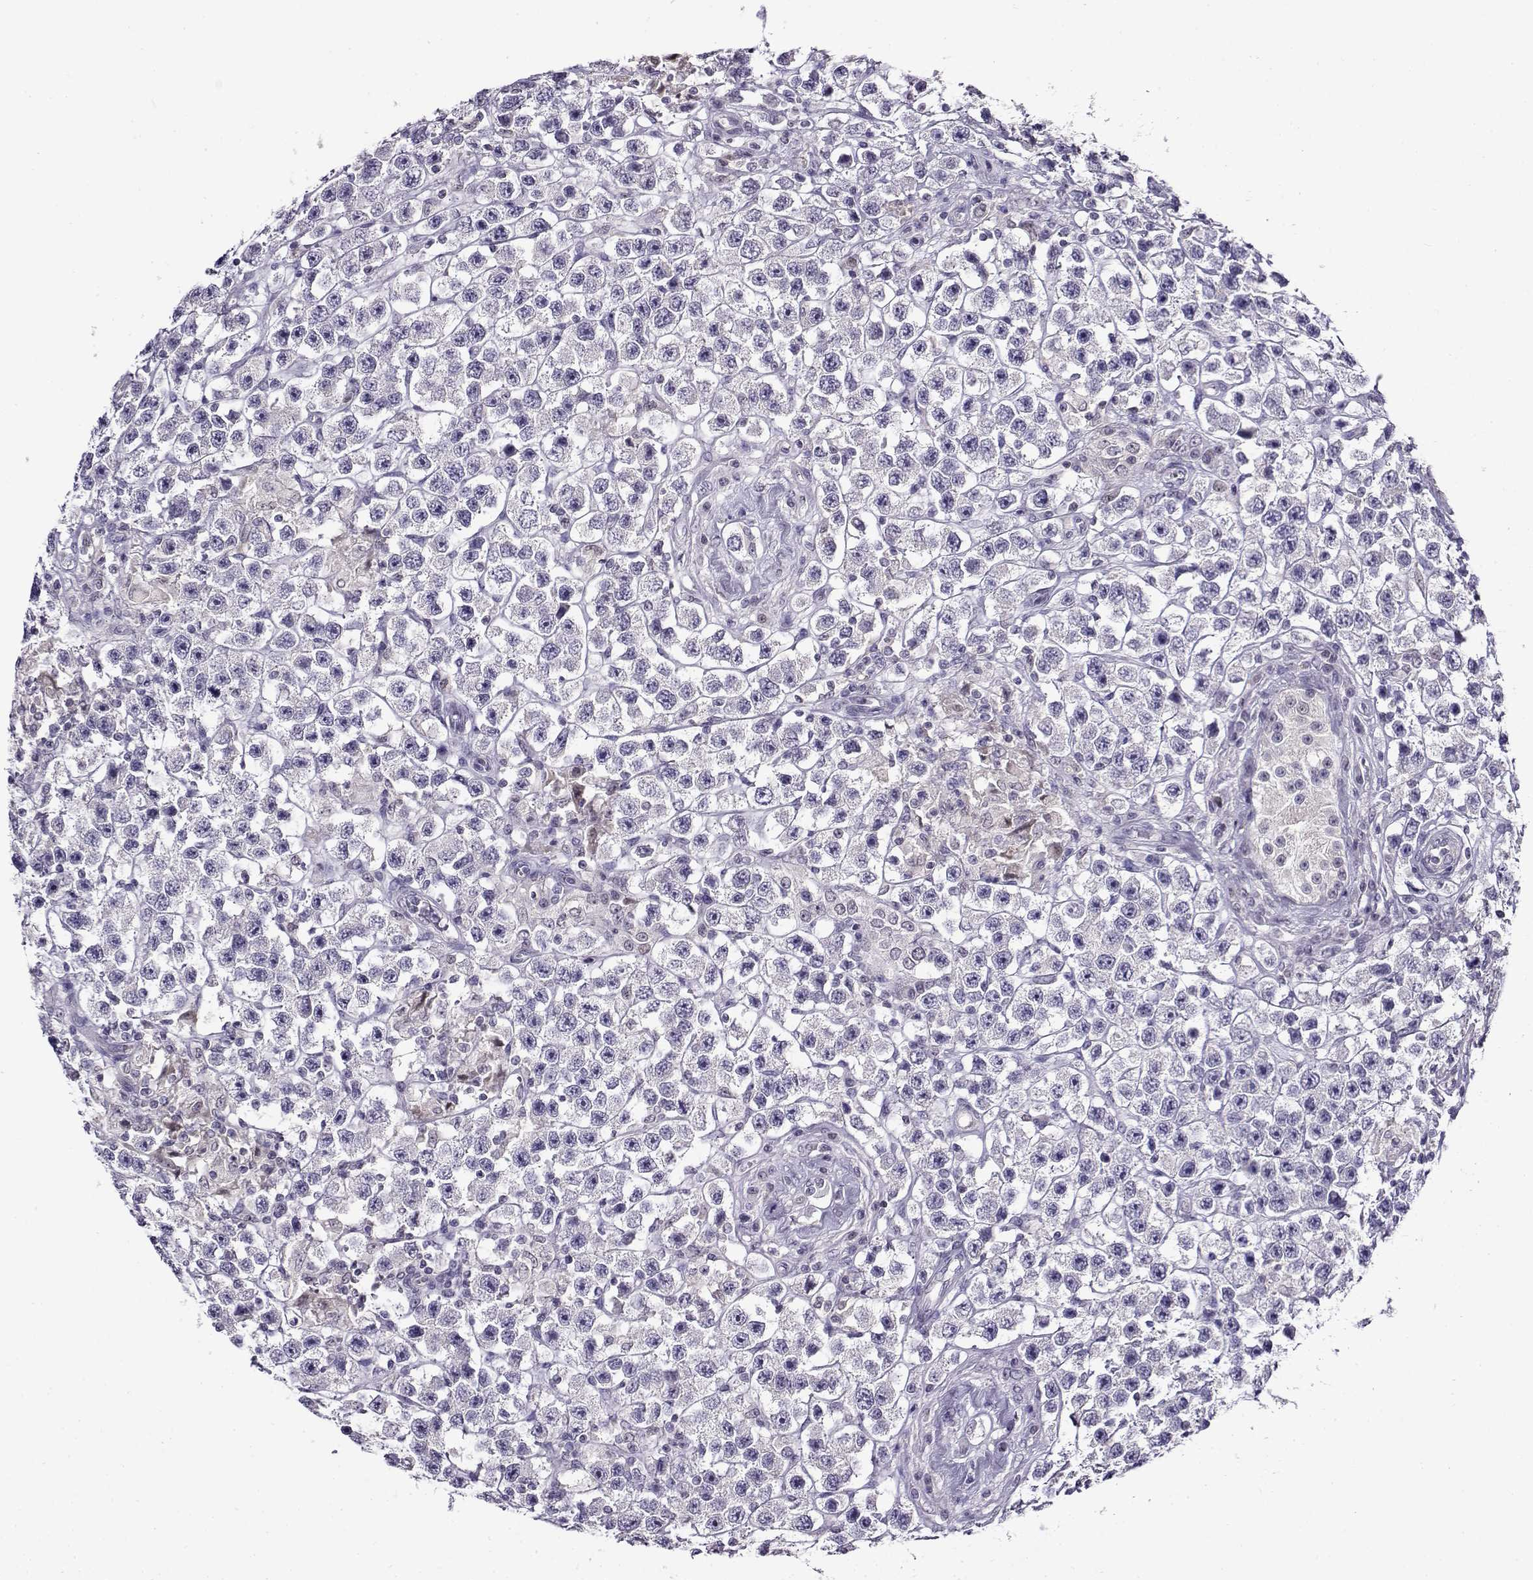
{"staining": {"intensity": "negative", "quantity": "none", "location": "none"}, "tissue": "testis cancer", "cell_type": "Tumor cells", "image_type": "cancer", "snomed": [{"axis": "morphology", "description": "Seminoma, NOS"}, {"axis": "topography", "description": "Testis"}], "caption": "Protein analysis of seminoma (testis) displays no significant positivity in tumor cells. The staining is performed using DAB brown chromogen with nuclei counter-stained in using hematoxylin.", "gene": "FEZF1", "patient": {"sex": "male", "age": 45}}